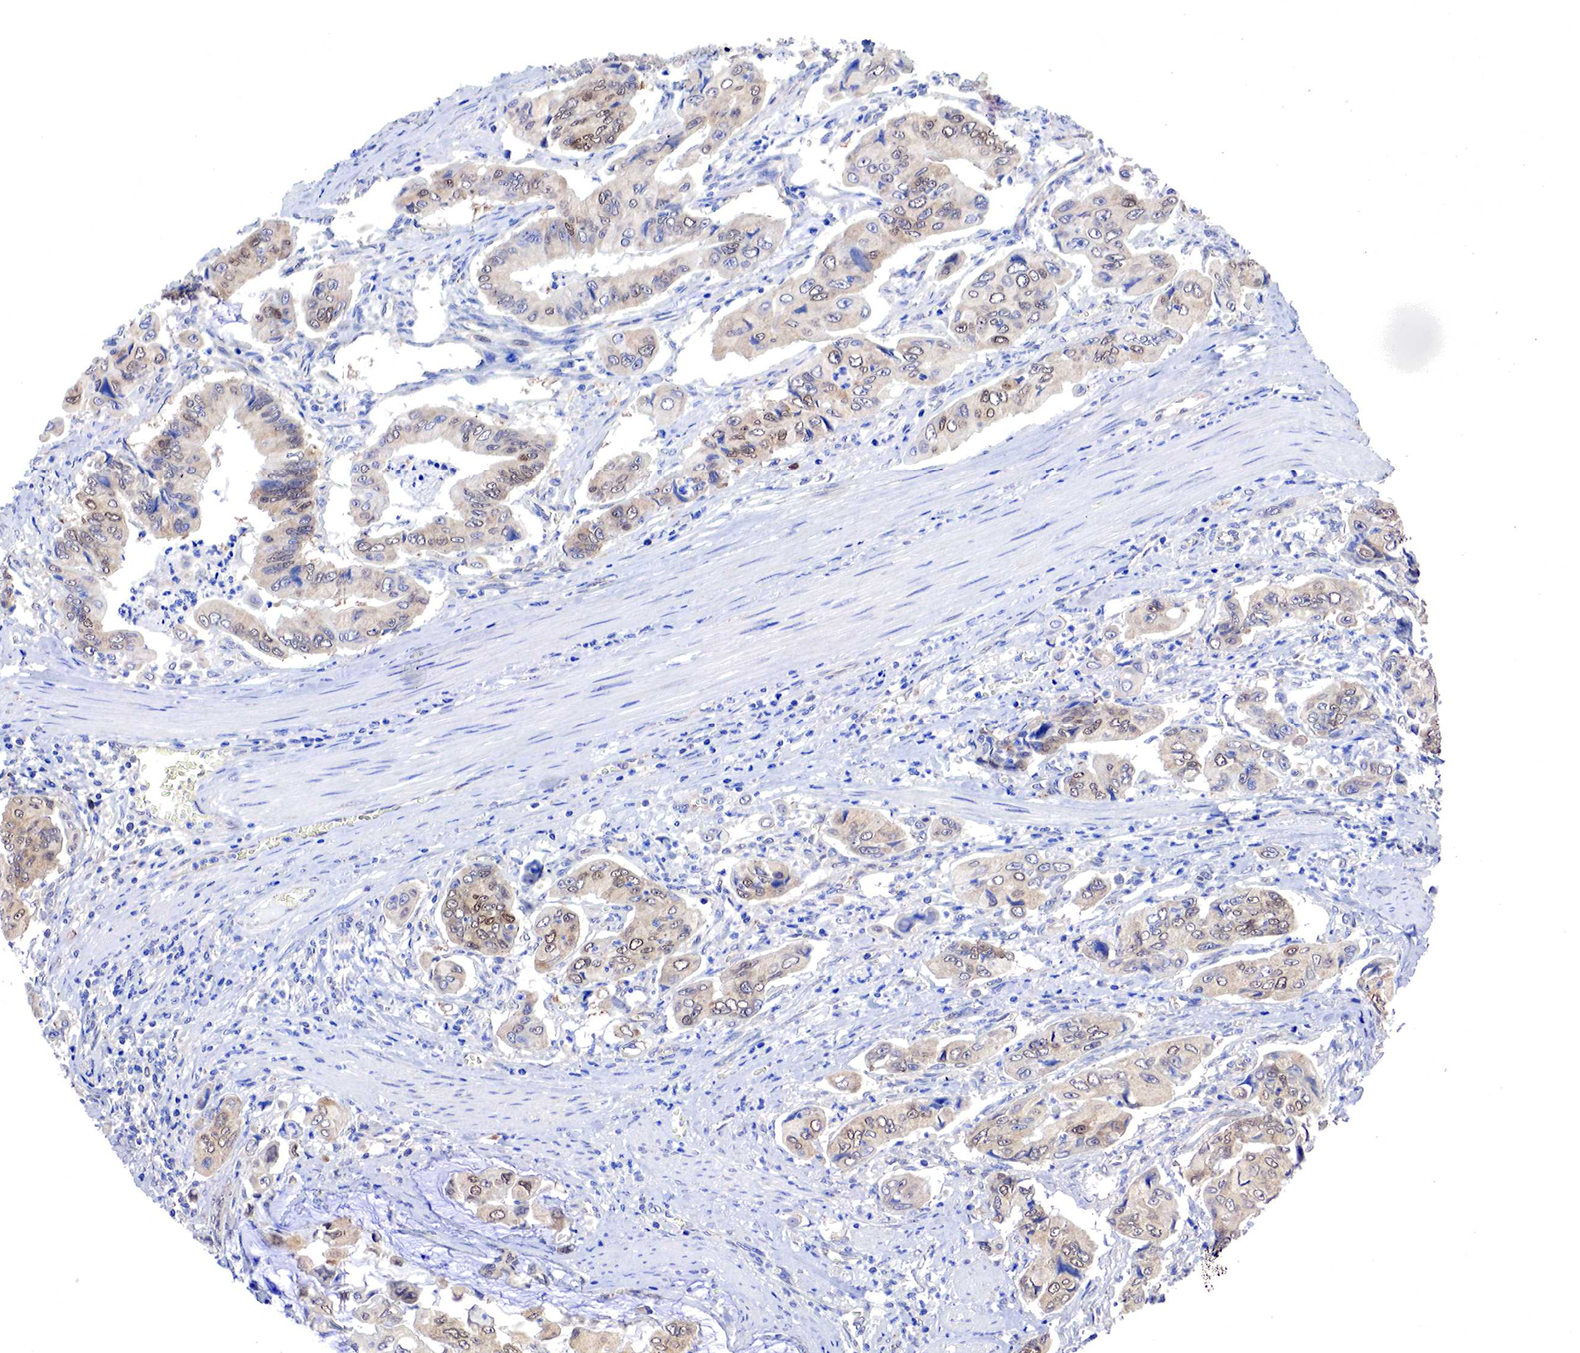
{"staining": {"intensity": "moderate", "quantity": ">75%", "location": "cytoplasmic/membranous,nuclear"}, "tissue": "stomach cancer", "cell_type": "Tumor cells", "image_type": "cancer", "snomed": [{"axis": "morphology", "description": "Adenocarcinoma, NOS"}, {"axis": "topography", "description": "Stomach, upper"}], "caption": "Immunohistochemistry (DAB) staining of stomach cancer displays moderate cytoplasmic/membranous and nuclear protein staining in approximately >75% of tumor cells.", "gene": "PABIR2", "patient": {"sex": "male", "age": 80}}